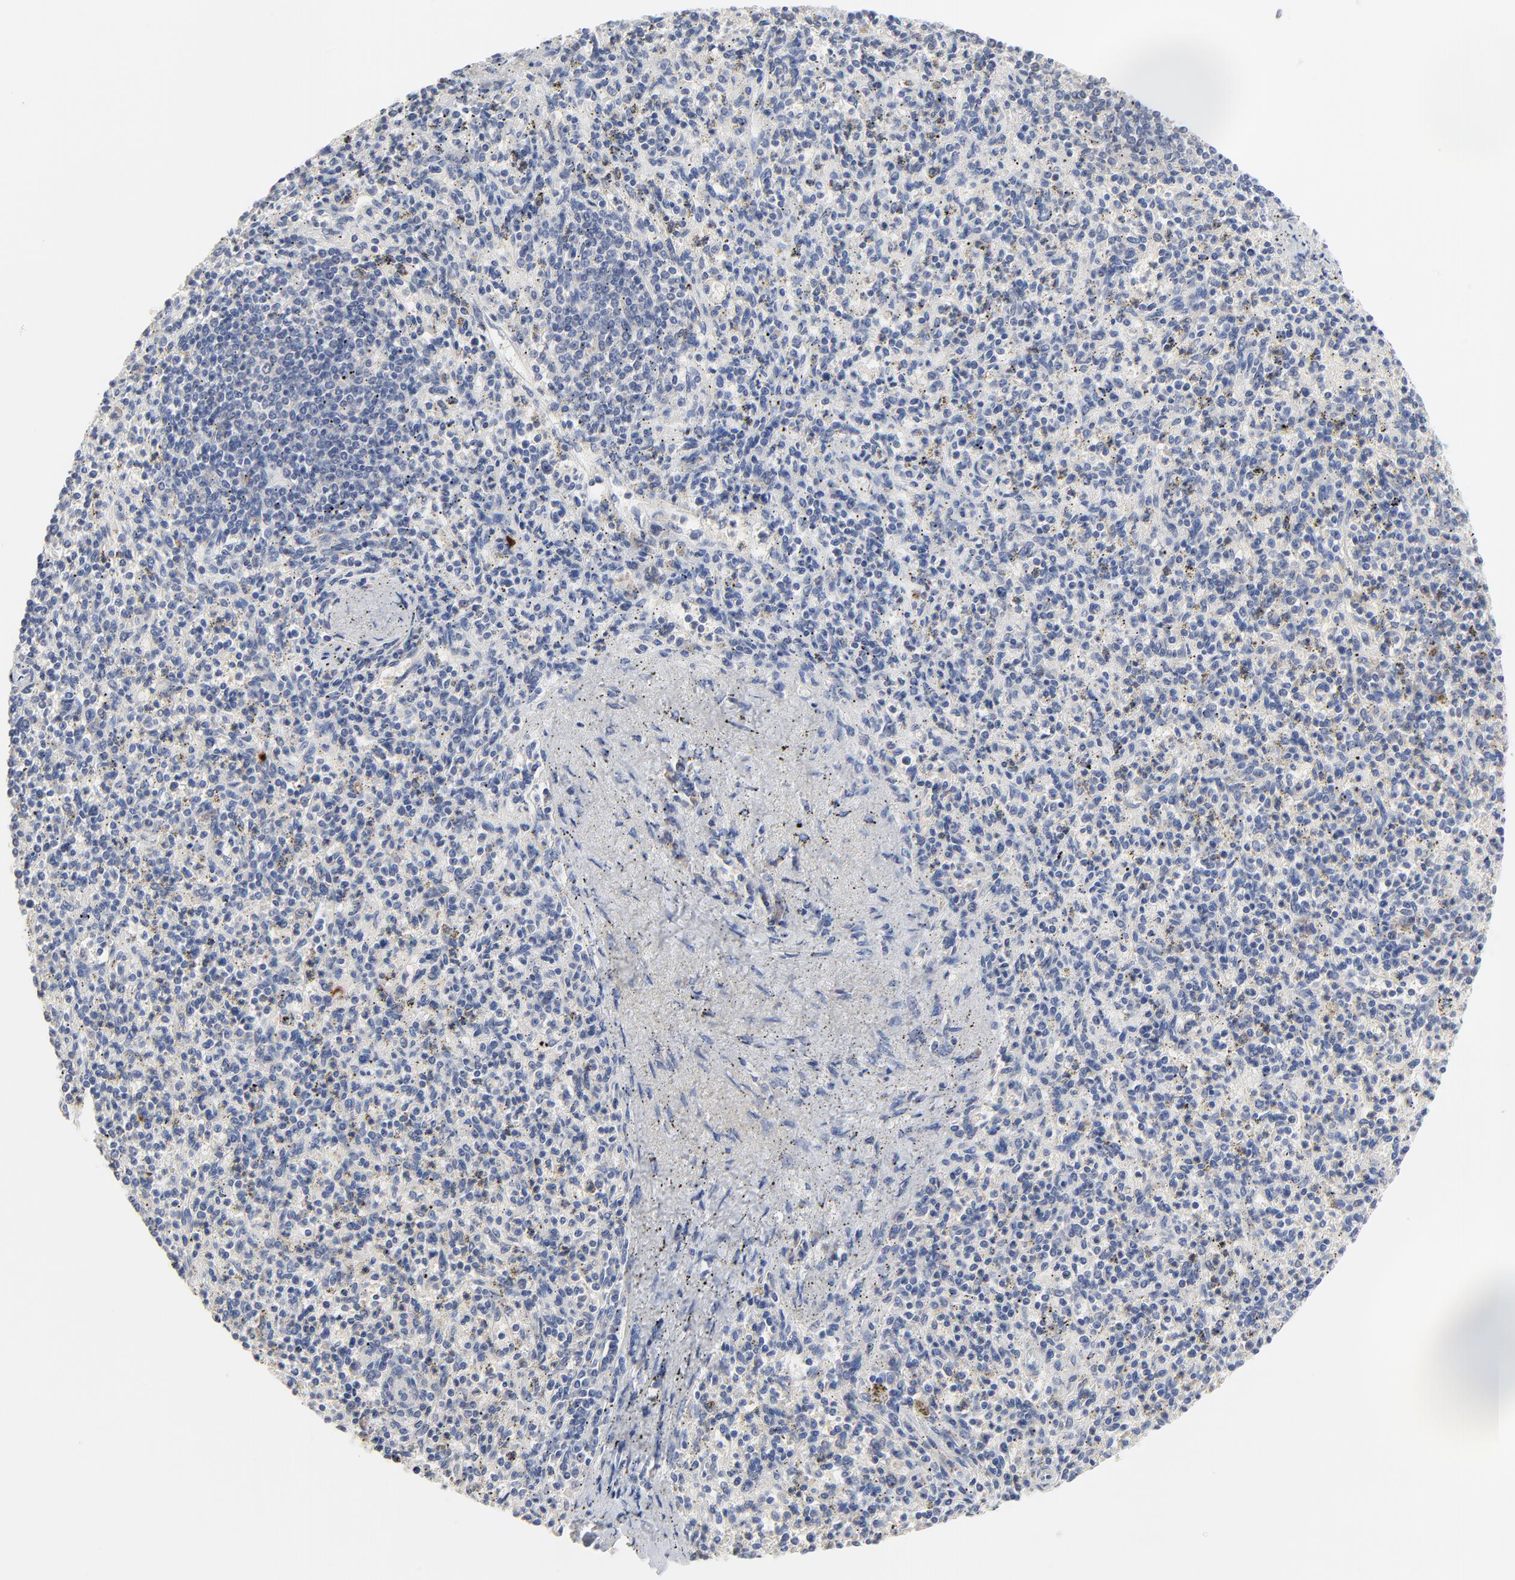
{"staining": {"intensity": "negative", "quantity": "none", "location": "none"}, "tissue": "spleen", "cell_type": "Cells in red pulp", "image_type": "normal", "snomed": [{"axis": "morphology", "description": "Normal tissue, NOS"}, {"axis": "topography", "description": "Spleen"}], "caption": "Benign spleen was stained to show a protein in brown. There is no significant staining in cells in red pulp. (DAB (3,3'-diaminobenzidine) immunohistochemistry (IHC) visualized using brightfield microscopy, high magnification).", "gene": "FBXL5", "patient": {"sex": "male", "age": 72}}